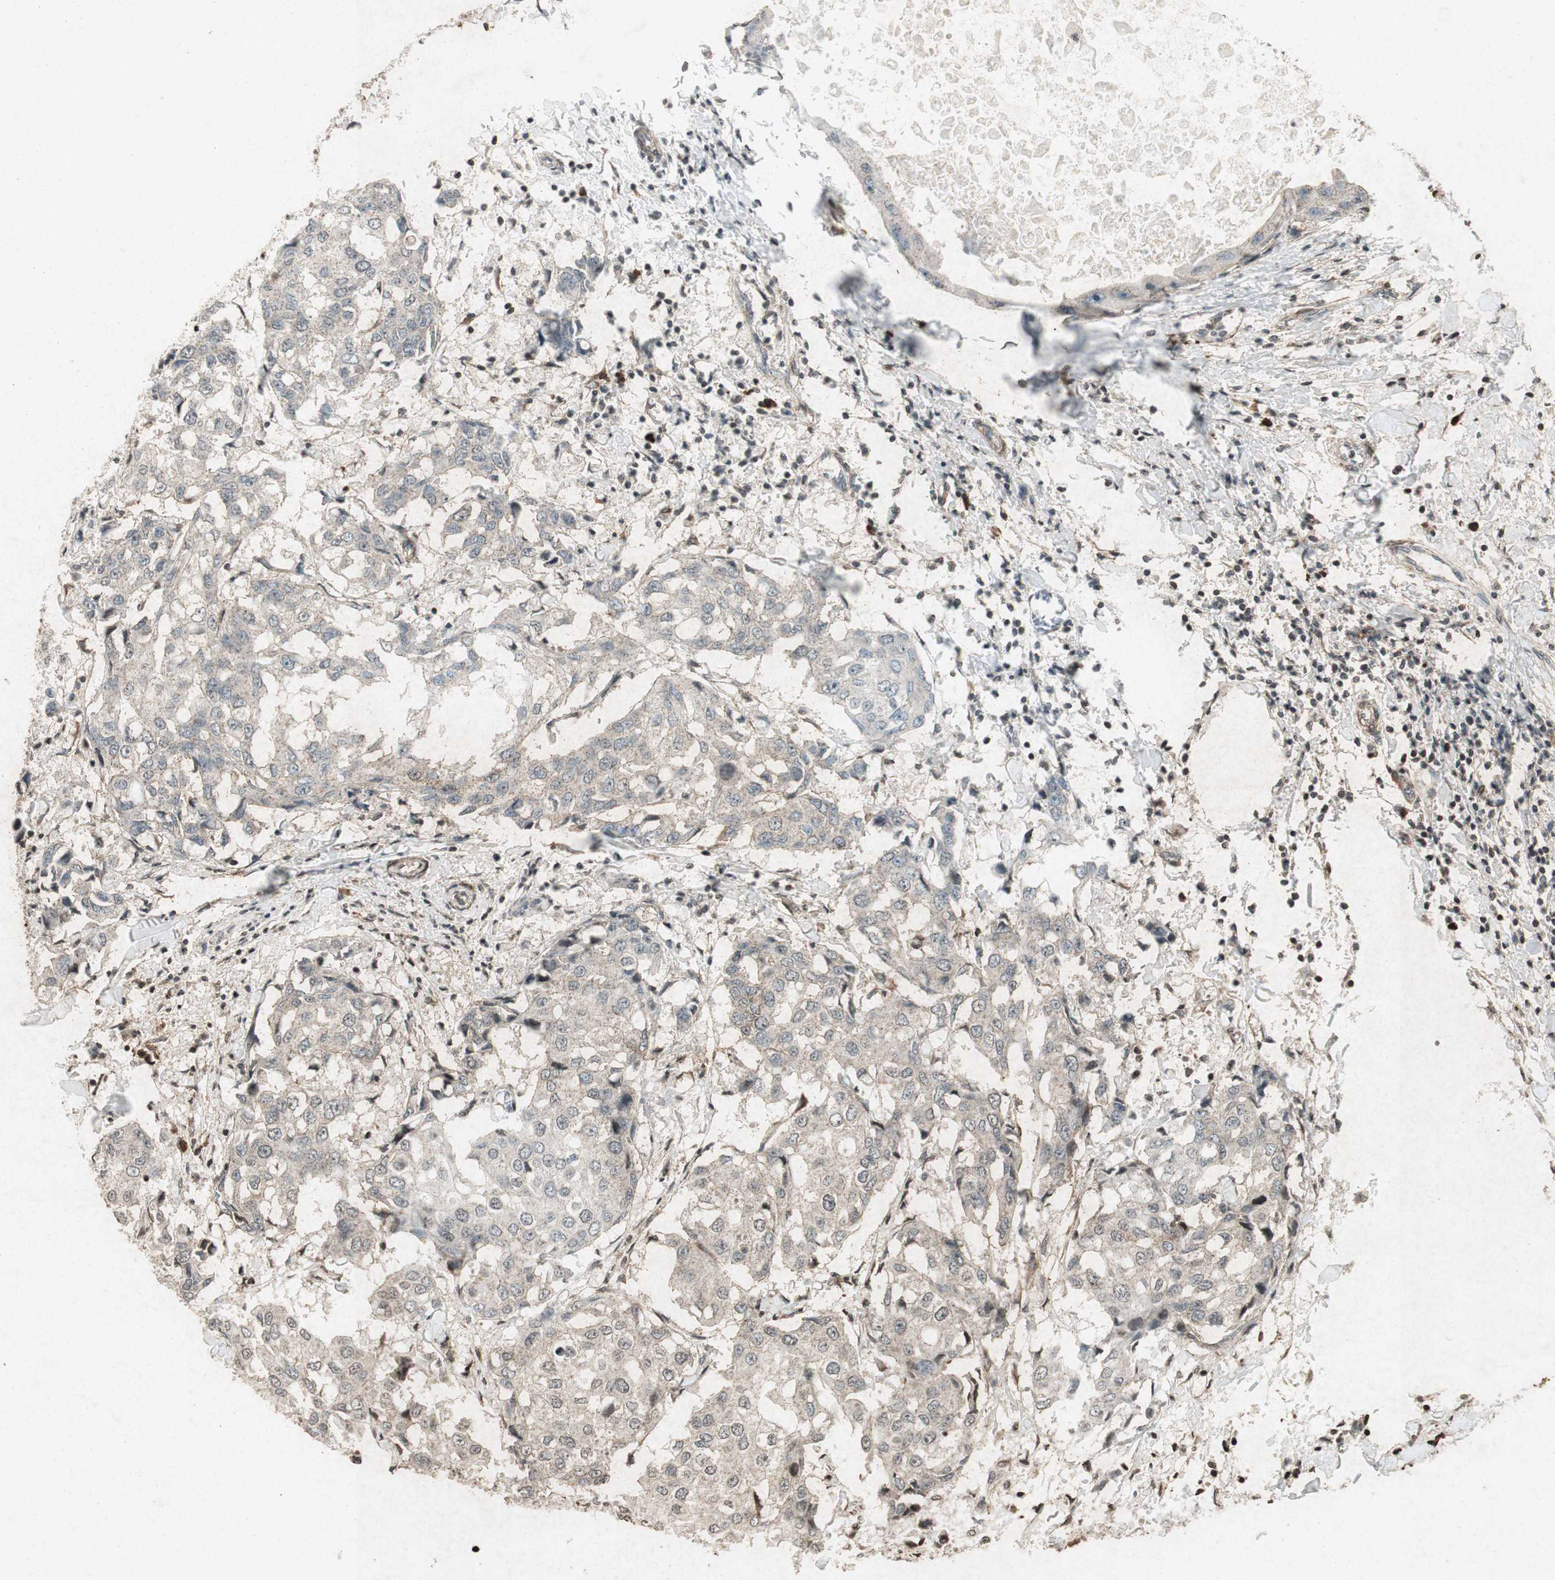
{"staining": {"intensity": "weak", "quantity": ">75%", "location": "cytoplasmic/membranous,nuclear"}, "tissue": "breast cancer", "cell_type": "Tumor cells", "image_type": "cancer", "snomed": [{"axis": "morphology", "description": "Duct carcinoma"}, {"axis": "topography", "description": "Breast"}], "caption": "IHC staining of infiltrating ductal carcinoma (breast), which shows low levels of weak cytoplasmic/membranous and nuclear expression in approximately >75% of tumor cells indicating weak cytoplasmic/membranous and nuclear protein staining. The staining was performed using DAB (brown) for protein detection and nuclei were counterstained in hematoxylin (blue).", "gene": "PRKG1", "patient": {"sex": "female", "age": 27}}